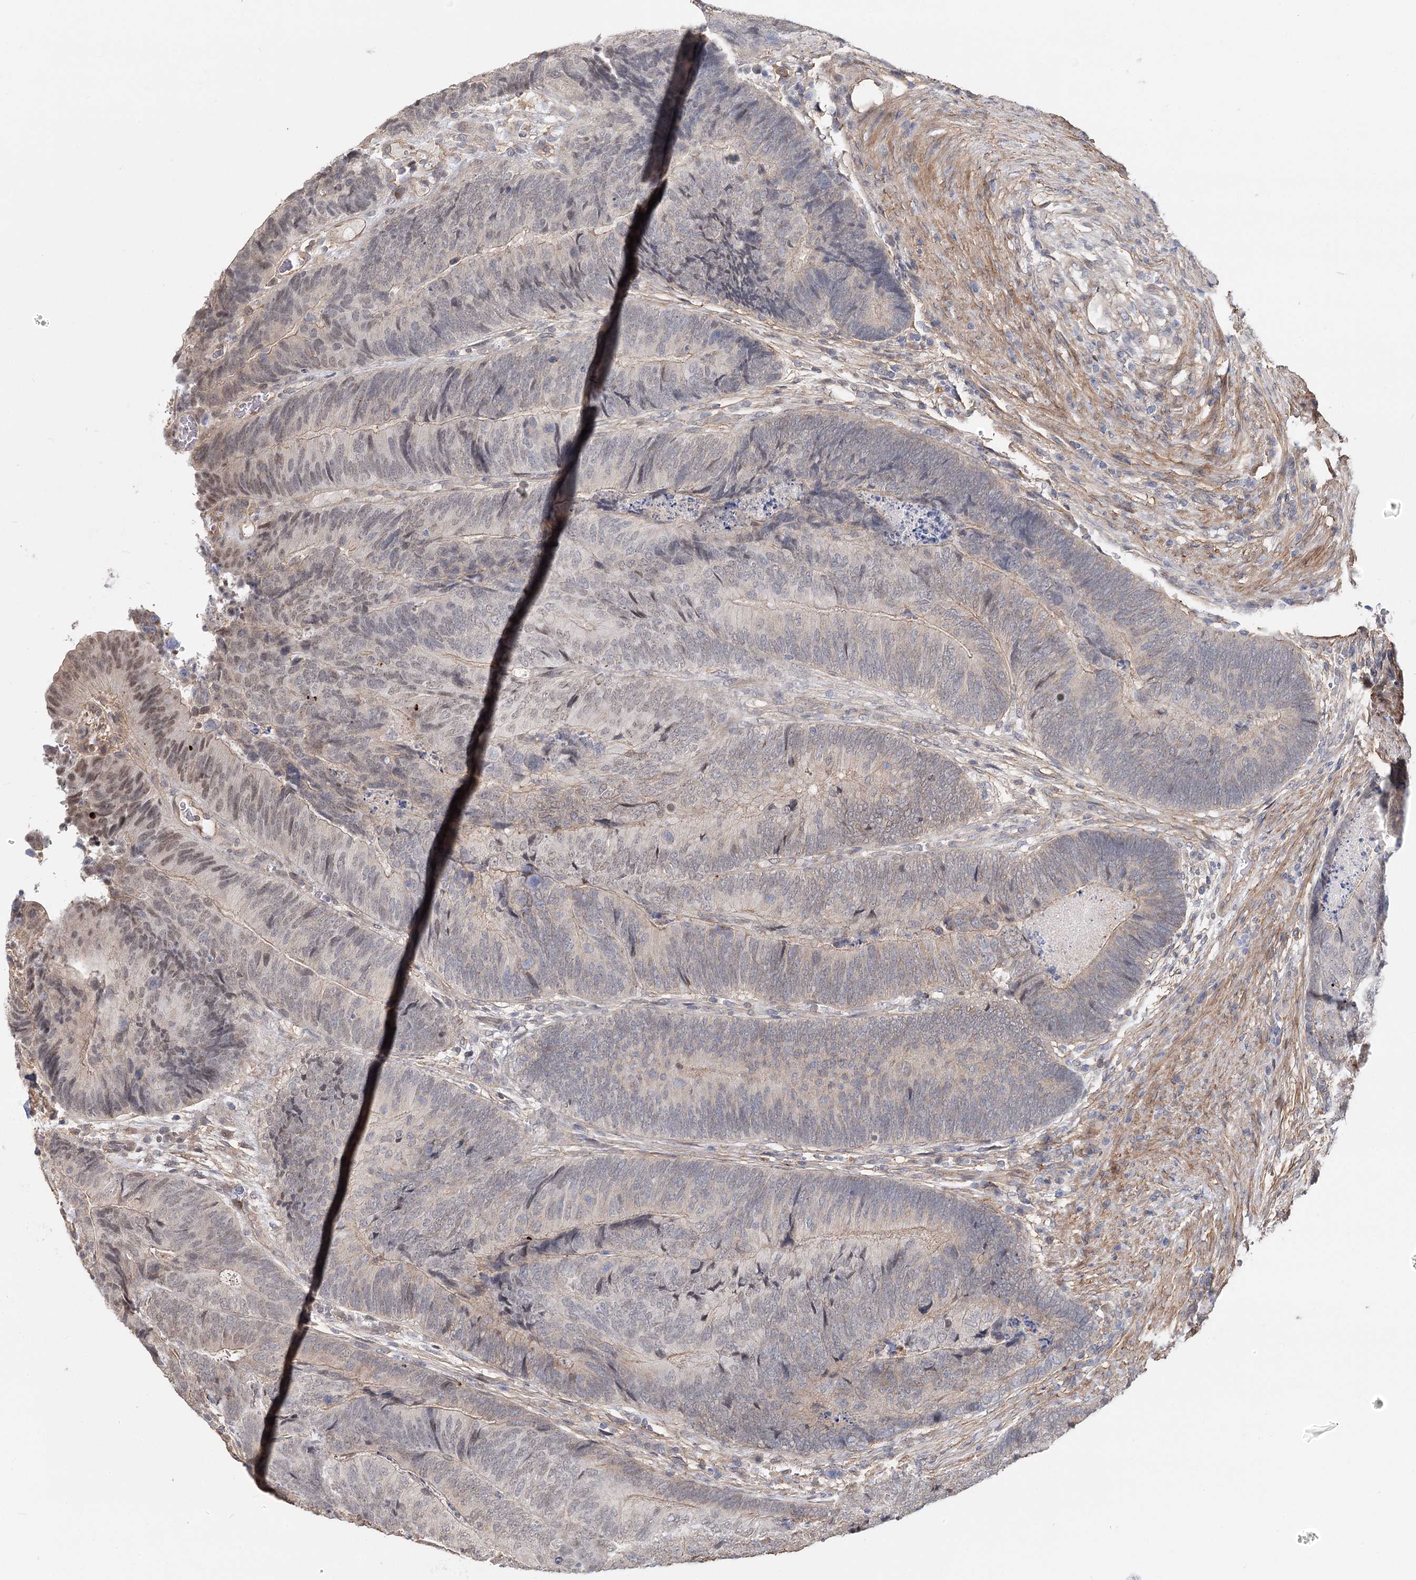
{"staining": {"intensity": "moderate", "quantity": "<25%", "location": "nuclear"}, "tissue": "colorectal cancer", "cell_type": "Tumor cells", "image_type": "cancer", "snomed": [{"axis": "morphology", "description": "Adenocarcinoma, NOS"}, {"axis": "topography", "description": "Colon"}], "caption": "DAB immunohistochemical staining of human adenocarcinoma (colorectal) demonstrates moderate nuclear protein expression in approximately <25% of tumor cells. The protein of interest is stained brown, and the nuclei are stained in blue (DAB IHC with brightfield microscopy, high magnification).", "gene": "TMEM218", "patient": {"sex": "female", "age": 67}}